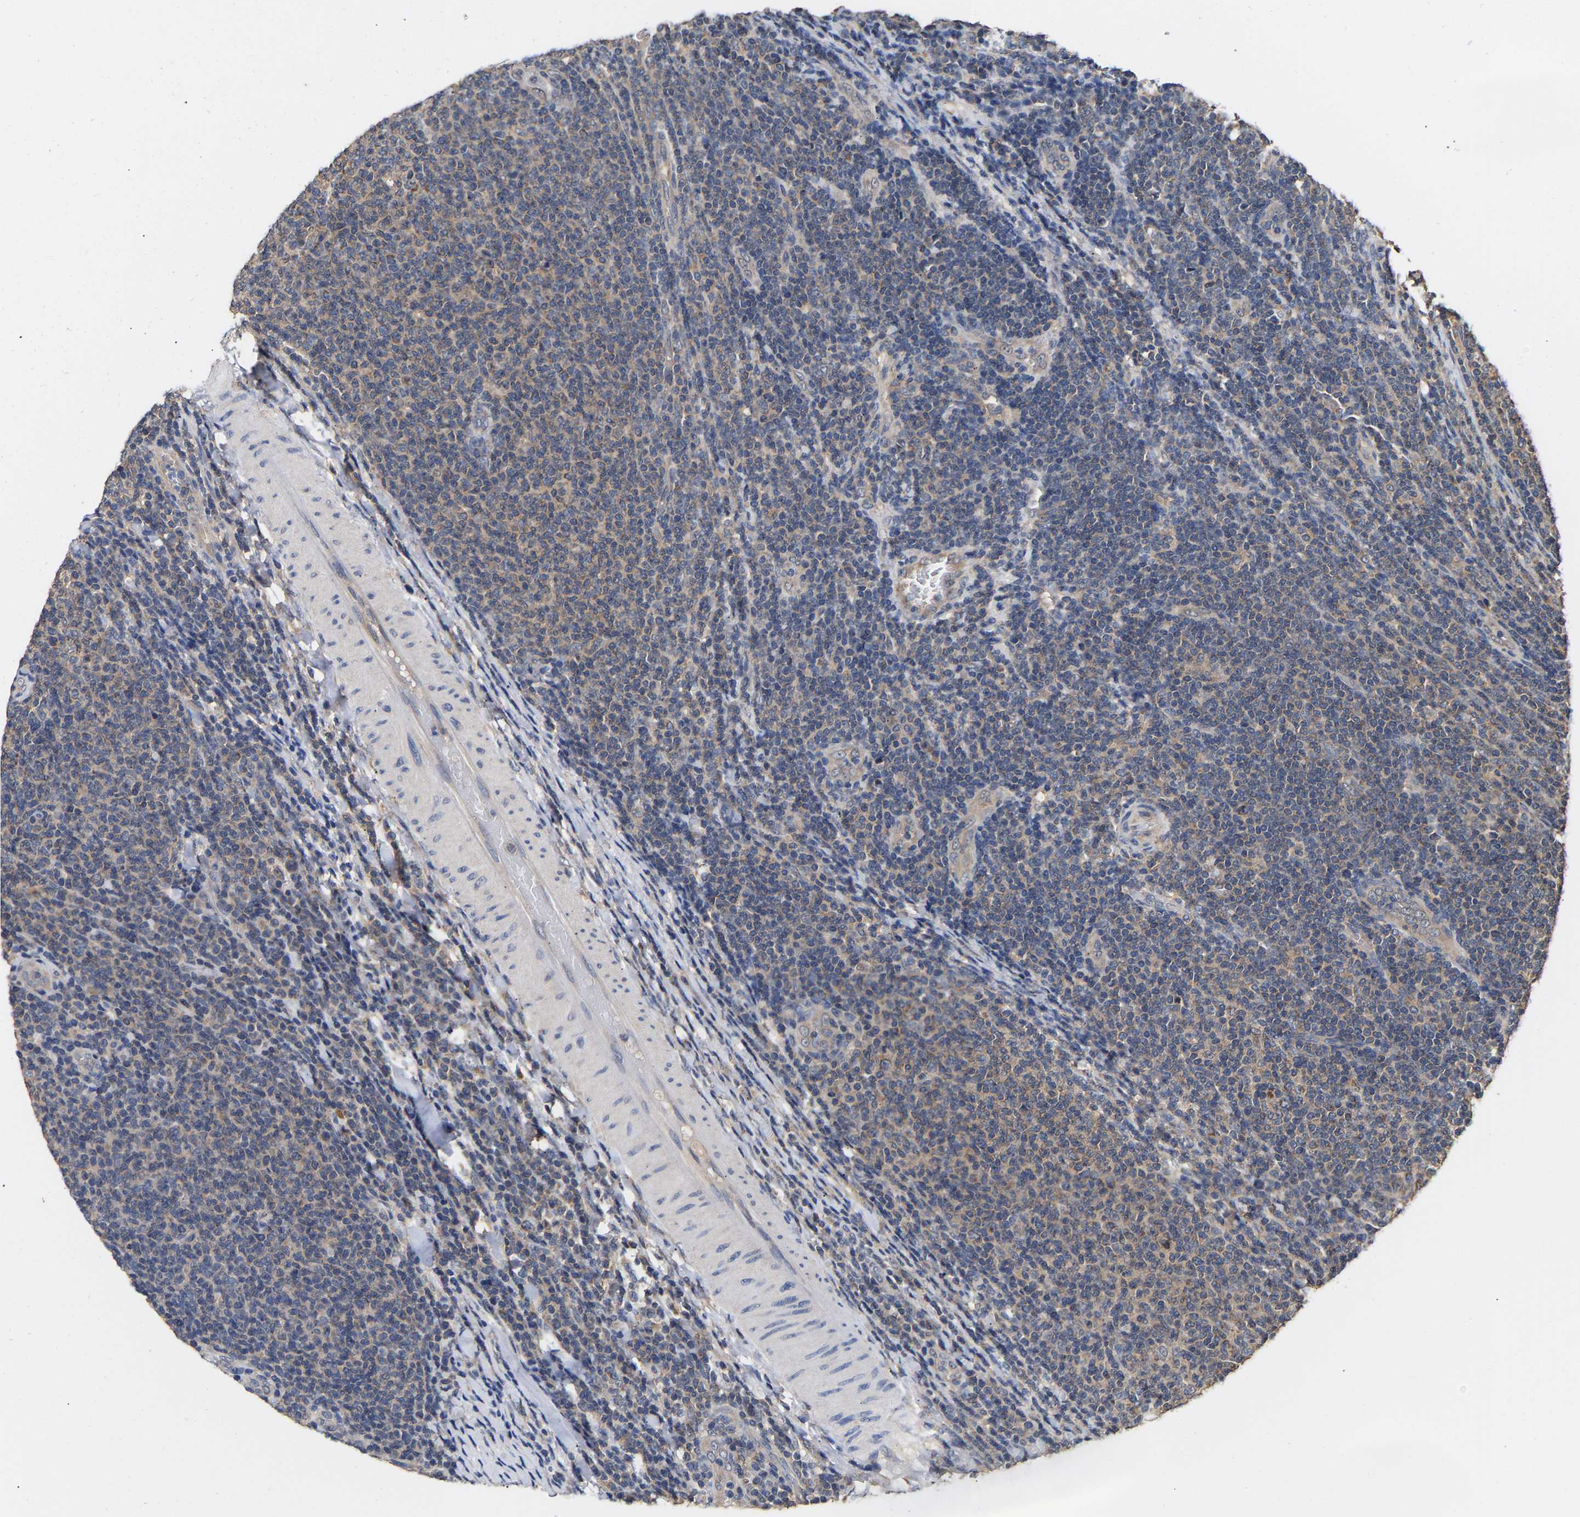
{"staining": {"intensity": "weak", "quantity": "<25%", "location": "cytoplasmic/membranous"}, "tissue": "lymphoma", "cell_type": "Tumor cells", "image_type": "cancer", "snomed": [{"axis": "morphology", "description": "Malignant lymphoma, non-Hodgkin's type, Low grade"}, {"axis": "topography", "description": "Lymph node"}], "caption": "This histopathology image is of low-grade malignant lymphoma, non-Hodgkin's type stained with IHC to label a protein in brown with the nuclei are counter-stained blue. There is no staining in tumor cells.", "gene": "ZNF26", "patient": {"sex": "male", "age": 66}}